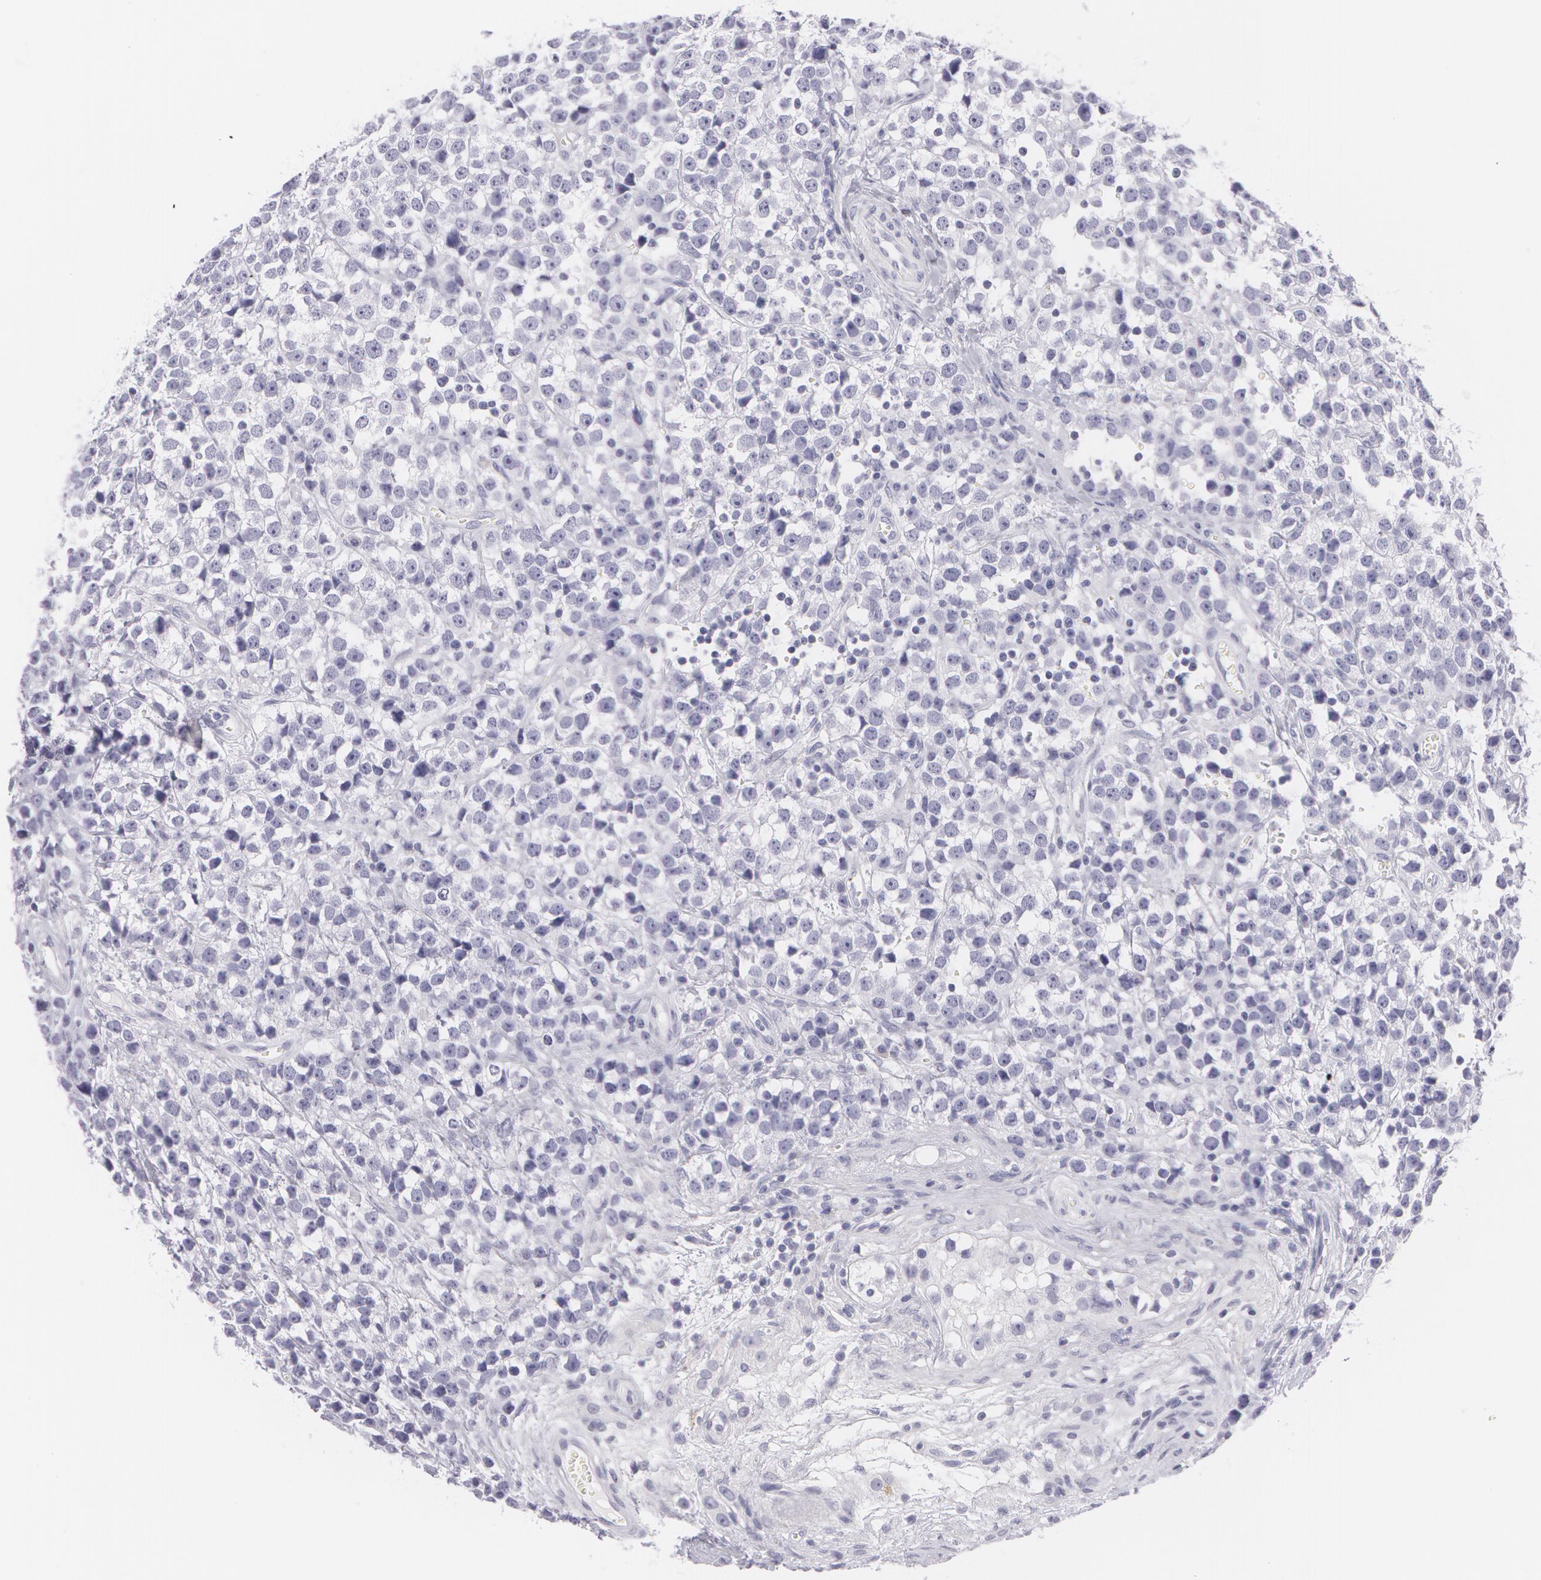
{"staining": {"intensity": "negative", "quantity": "none", "location": "none"}, "tissue": "testis cancer", "cell_type": "Tumor cells", "image_type": "cancer", "snomed": [{"axis": "morphology", "description": "Seminoma, NOS"}, {"axis": "topography", "description": "Testis"}], "caption": "A photomicrograph of testis cancer (seminoma) stained for a protein exhibits no brown staining in tumor cells.", "gene": "AMACR", "patient": {"sex": "male", "age": 25}}